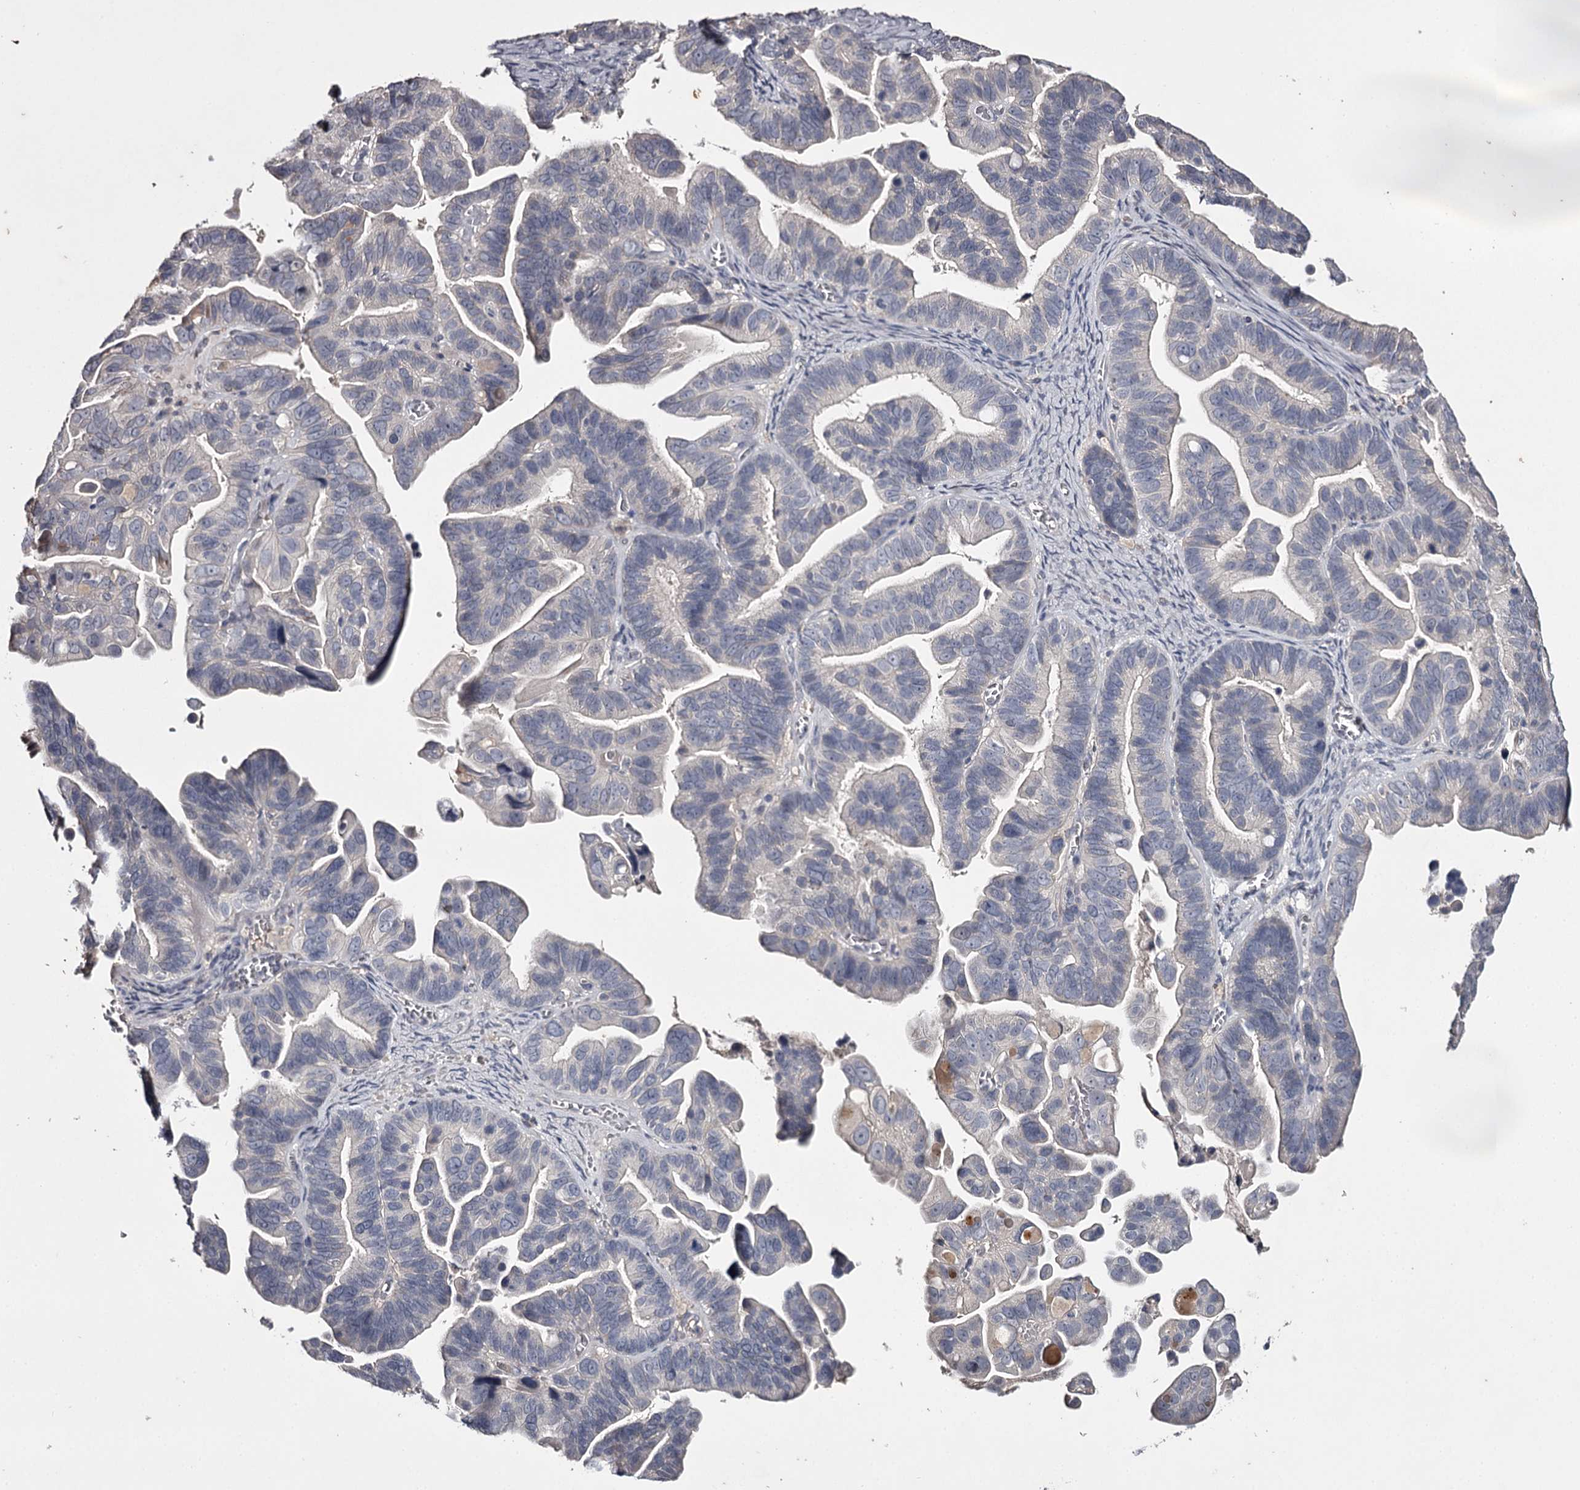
{"staining": {"intensity": "negative", "quantity": "none", "location": "none"}, "tissue": "ovarian cancer", "cell_type": "Tumor cells", "image_type": "cancer", "snomed": [{"axis": "morphology", "description": "Cystadenocarcinoma, serous, NOS"}, {"axis": "topography", "description": "Ovary"}], "caption": "High magnification brightfield microscopy of ovarian serous cystadenocarcinoma stained with DAB (brown) and counterstained with hematoxylin (blue): tumor cells show no significant staining.", "gene": "PRM2", "patient": {"sex": "female", "age": 56}}